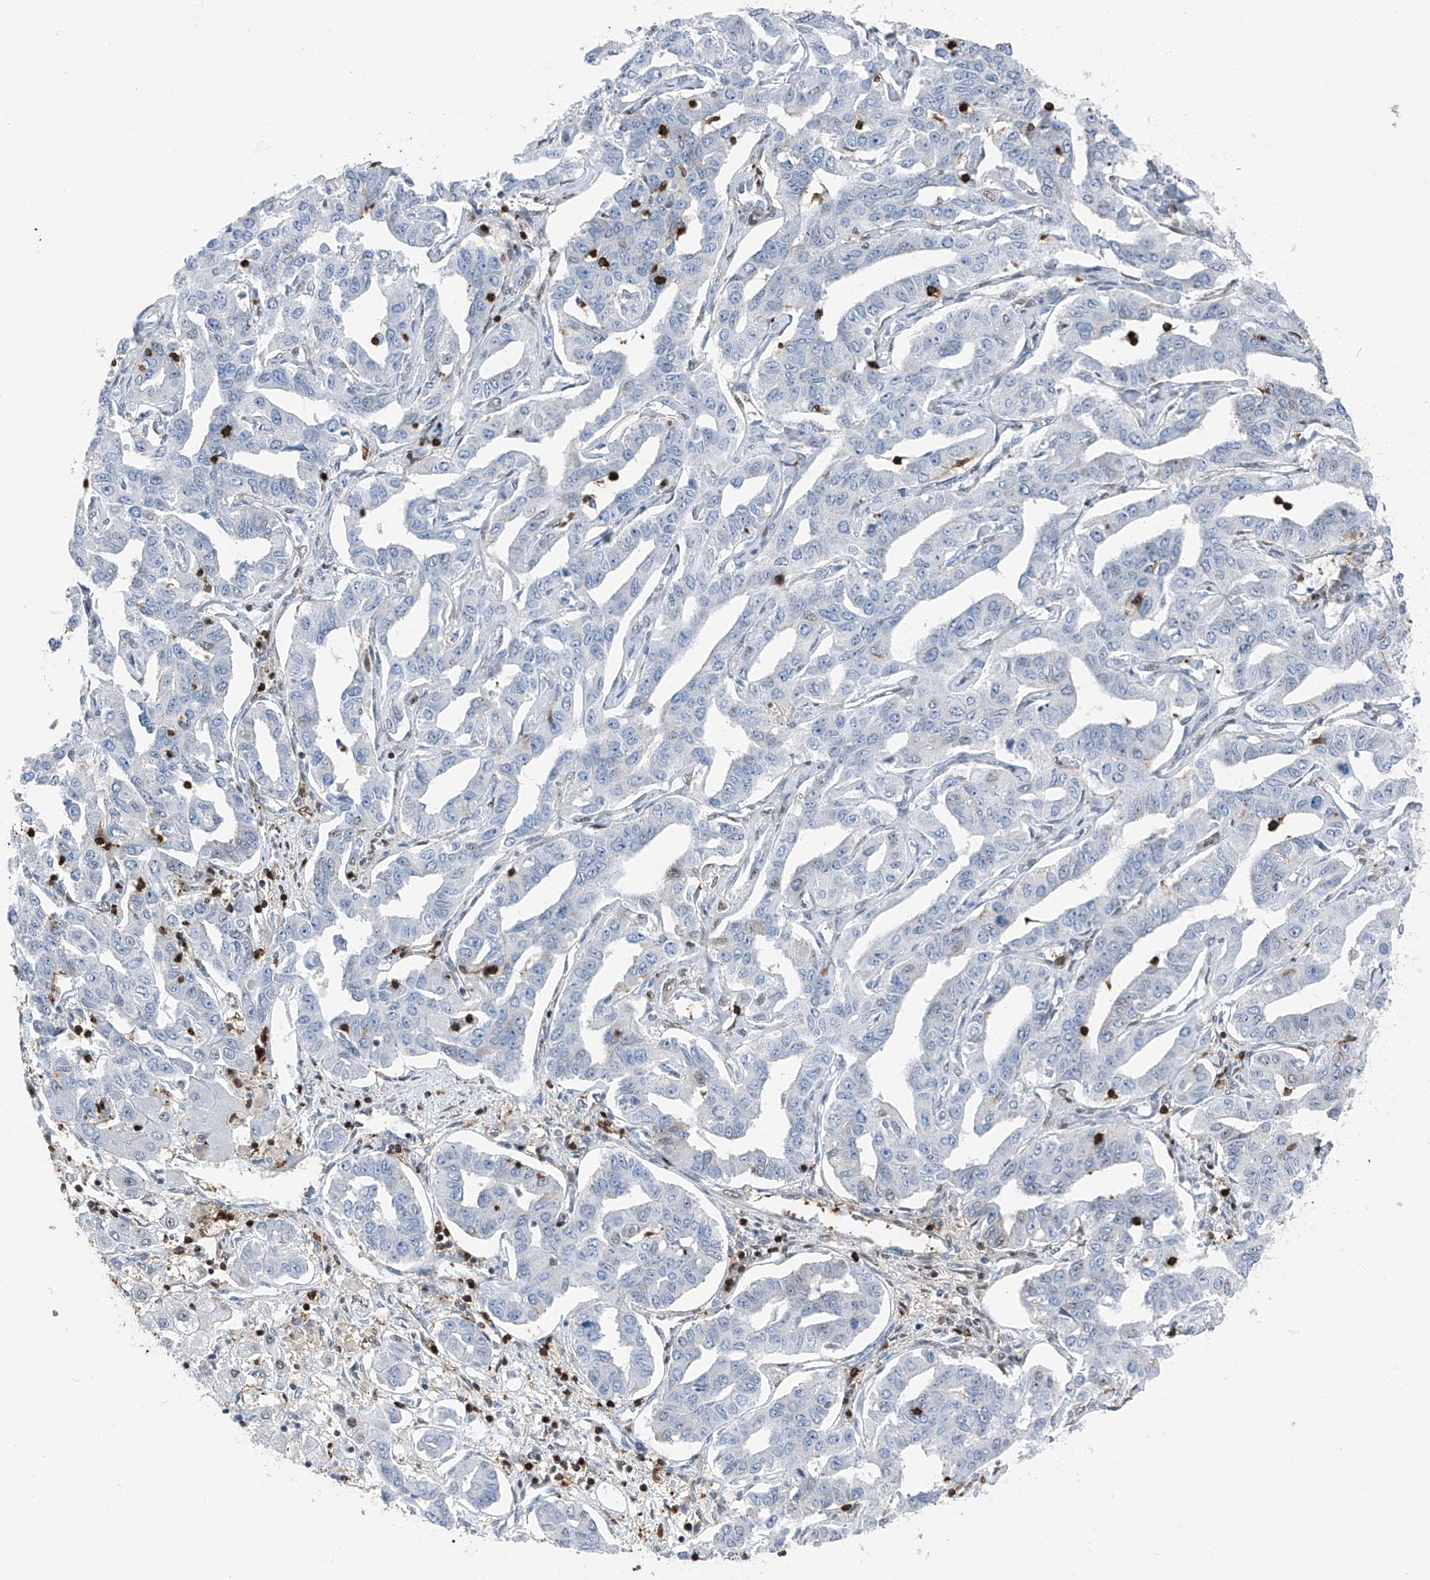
{"staining": {"intensity": "negative", "quantity": "none", "location": "none"}, "tissue": "liver cancer", "cell_type": "Tumor cells", "image_type": "cancer", "snomed": [{"axis": "morphology", "description": "Cholangiocarcinoma"}, {"axis": "topography", "description": "Liver"}], "caption": "A histopathology image of liver cancer (cholangiocarcinoma) stained for a protein reveals no brown staining in tumor cells.", "gene": "PSMB10", "patient": {"sex": "male", "age": 59}}